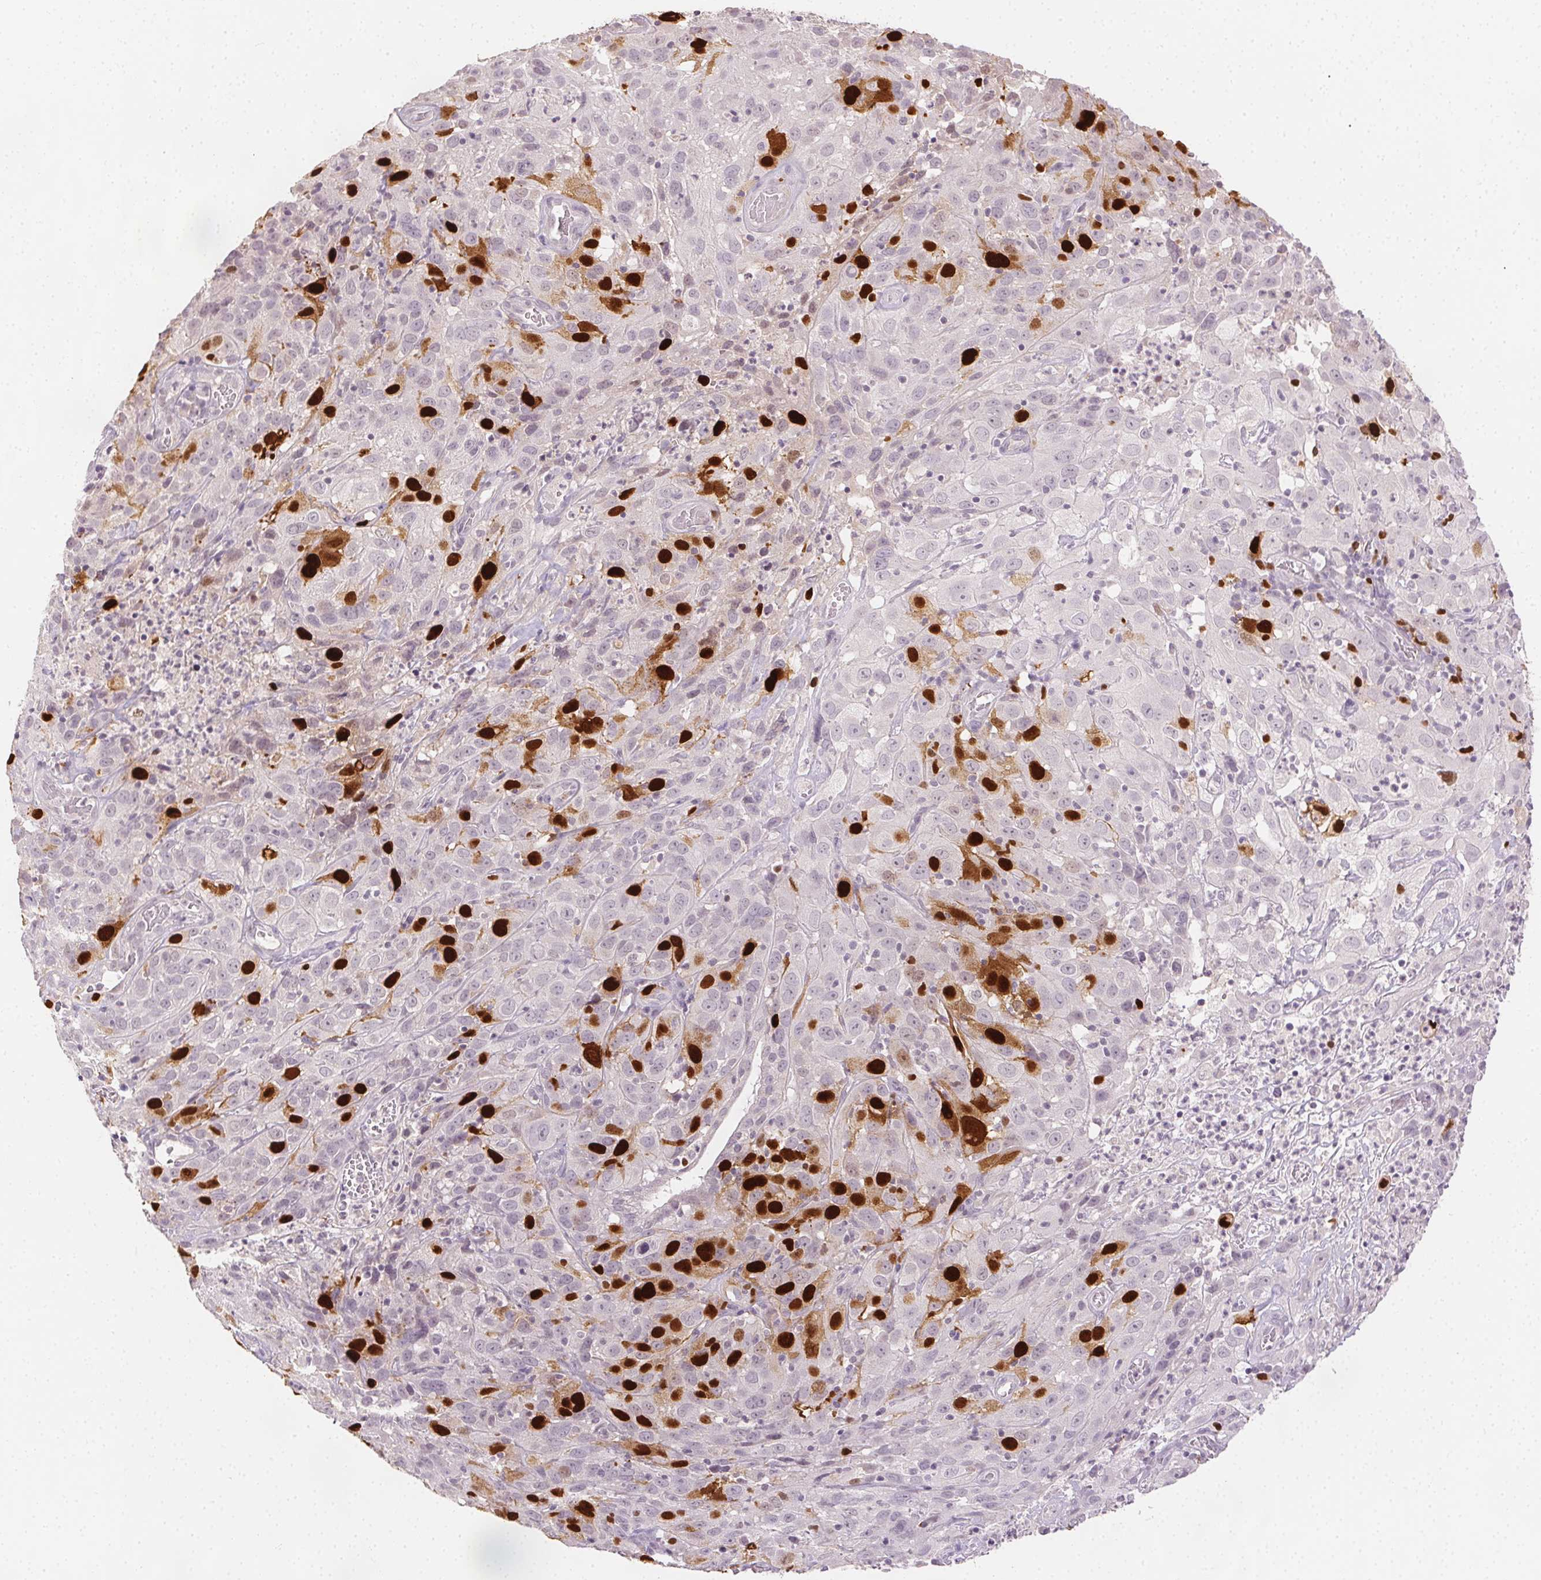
{"staining": {"intensity": "strong", "quantity": "25%-75%", "location": "nuclear"}, "tissue": "cervical cancer", "cell_type": "Tumor cells", "image_type": "cancer", "snomed": [{"axis": "morphology", "description": "Squamous cell carcinoma, NOS"}, {"axis": "topography", "description": "Cervix"}], "caption": "Immunohistochemical staining of human cervical cancer (squamous cell carcinoma) shows strong nuclear protein staining in about 25%-75% of tumor cells.", "gene": "ANLN", "patient": {"sex": "female", "age": 32}}